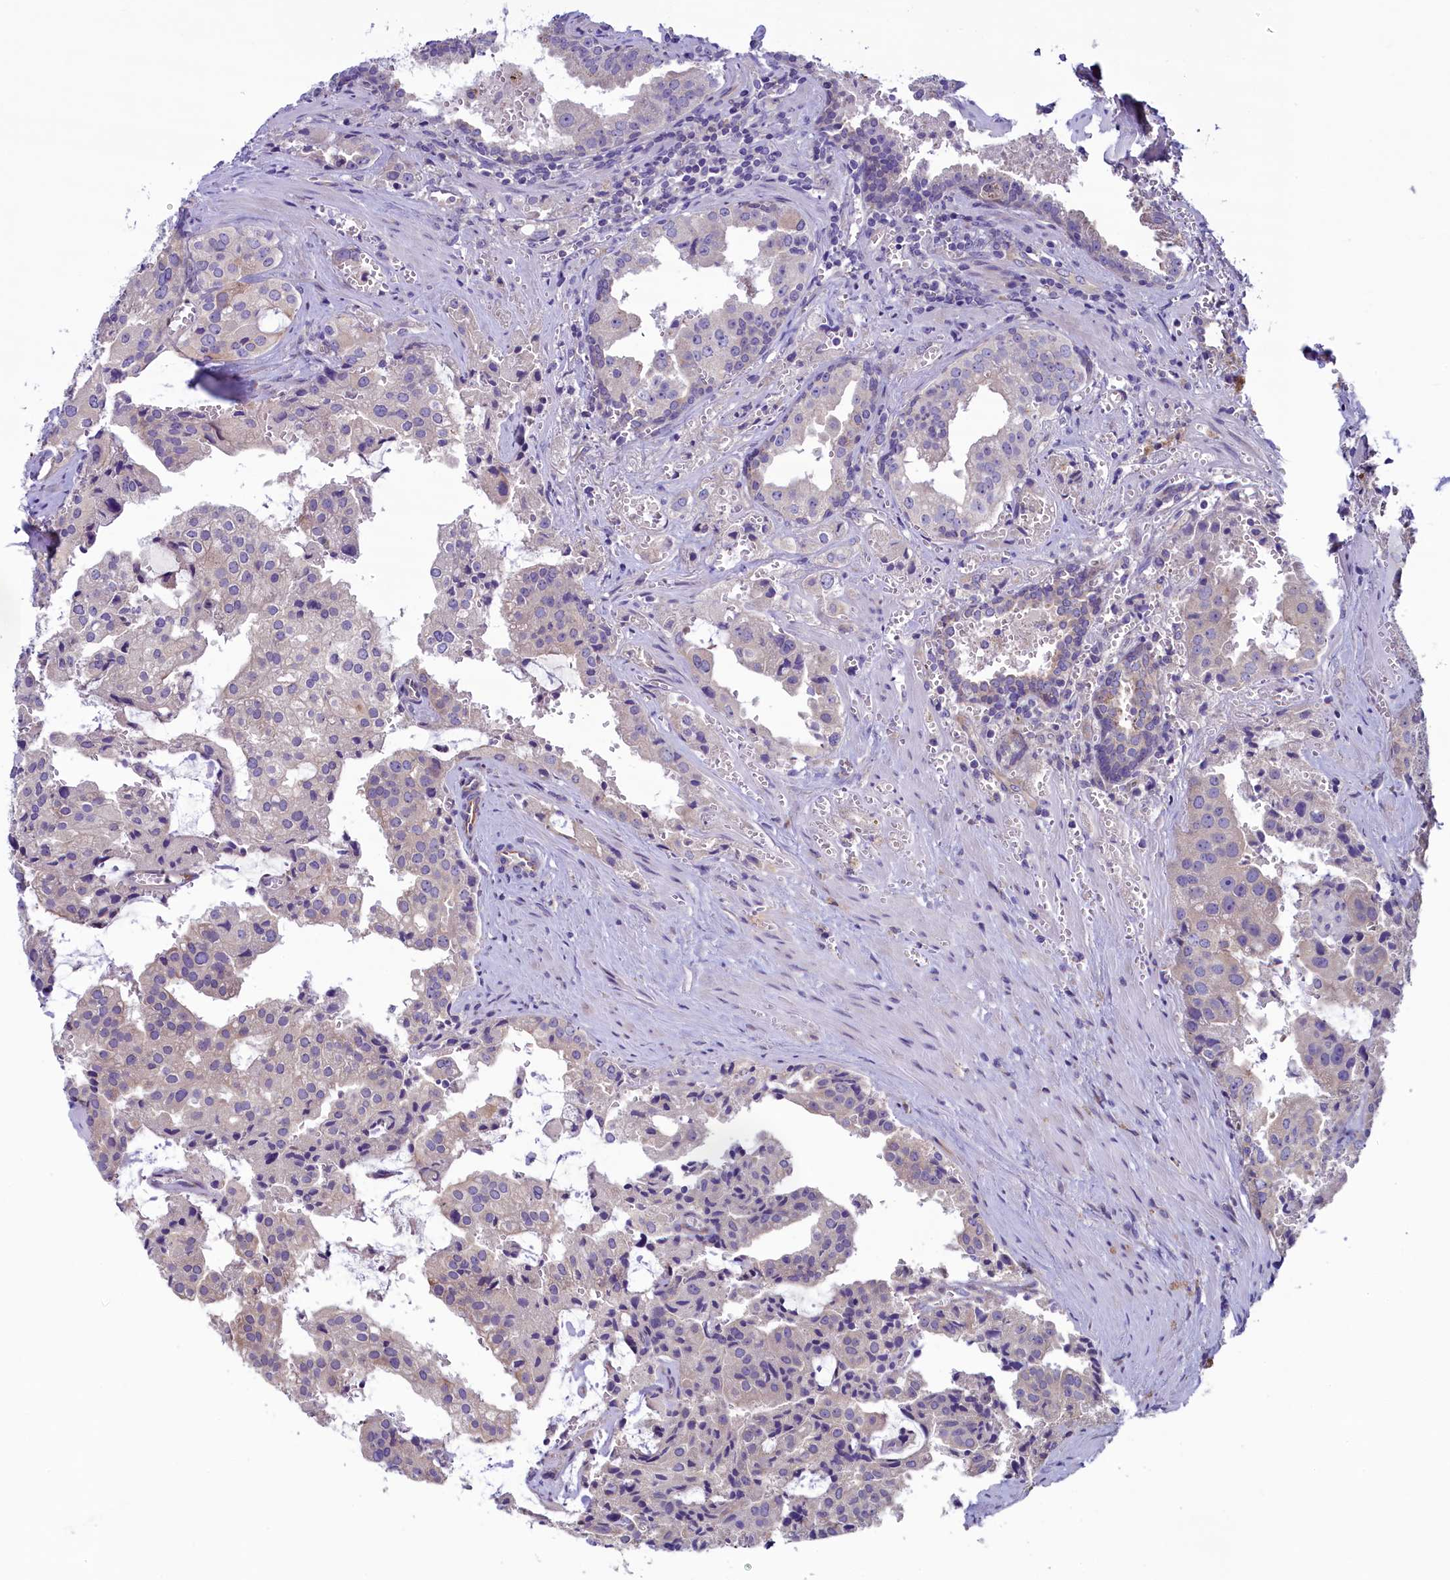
{"staining": {"intensity": "negative", "quantity": "none", "location": "none"}, "tissue": "prostate cancer", "cell_type": "Tumor cells", "image_type": "cancer", "snomed": [{"axis": "morphology", "description": "Adenocarcinoma, High grade"}, {"axis": "topography", "description": "Prostate"}], "caption": "Immunohistochemistry (IHC) of human high-grade adenocarcinoma (prostate) displays no expression in tumor cells. Nuclei are stained in blue.", "gene": "KRBOX5", "patient": {"sex": "male", "age": 68}}